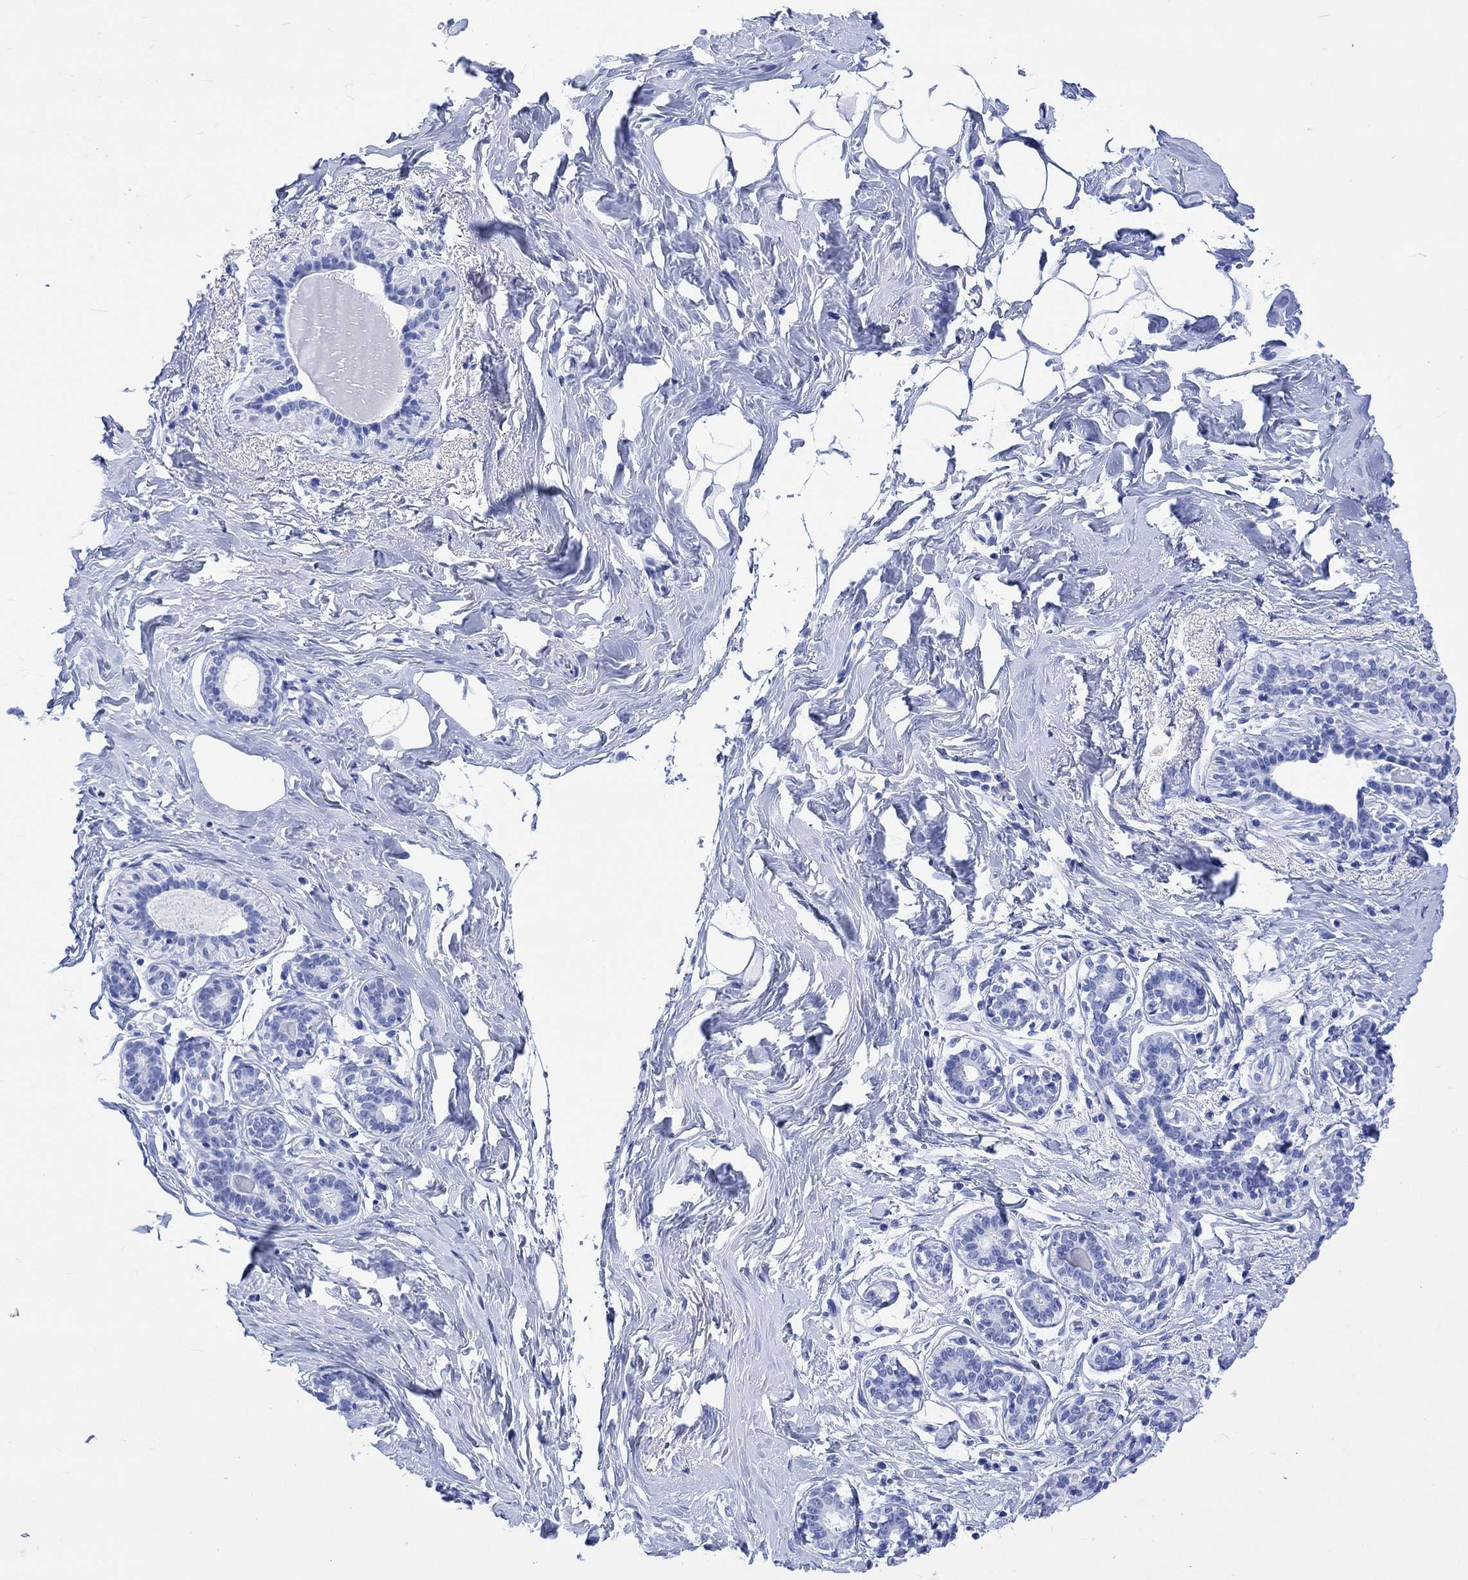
{"staining": {"intensity": "negative", "quantity": "none", "location": "none"}, "tissue": "breast", "cell_type": "Adipocytes", "image_type": "normal", "snomed": [{"axis": "morphology", "description": "Normal tissue, NOS"}, {"axis": "morphology", "description": "Lobular carcinoma, in situ"}, {"axis": "topography", "description": "Breast"}], "caption": "Immunohistochemistry (IHC) micrograph of normal breast: human breast stained with DAB (3,3'-diaminobenzidine) exhibits no significant protein staining in adipocytes. (DAB (3,3'-diaminobenzidine) immunohistochemistry (IHC) visualized using brightfield microscopy, high magnification).", "gene": "CELF4", "patient": {"sex": "female", "age": 35}}